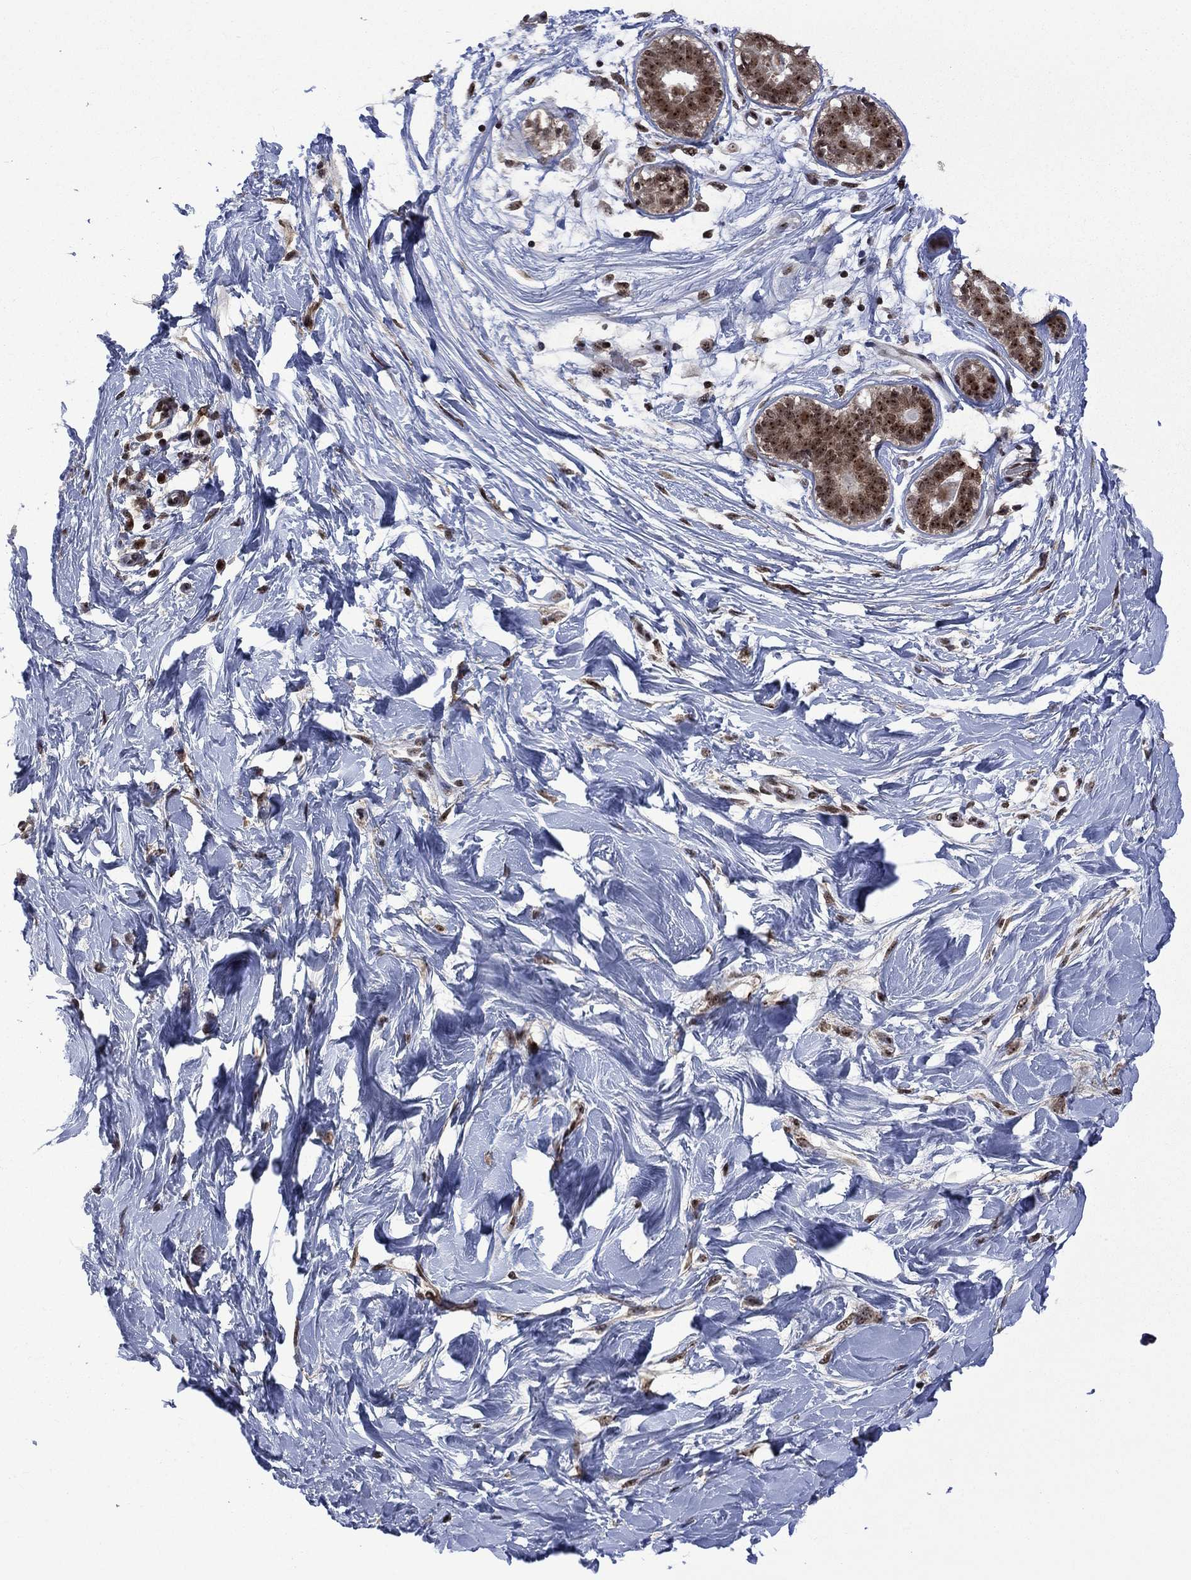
{"staining": {"intensity": "negative", "quantity": "none", "location": "none"}, "tissue": "breast", "cell_type": "Adipocytes", "image_type": "normal", "snomed": [{"axis": "morphology", "description": "Normal tissue, NOS"}, {"axis": "topography", "description": "Breast"}], "caption": "Breast stained for a protein using immunohistochemistry exhibits no expression adipocytes.", "gene": "FBLL1", "patient": {"sex": "female", "age": 37}}